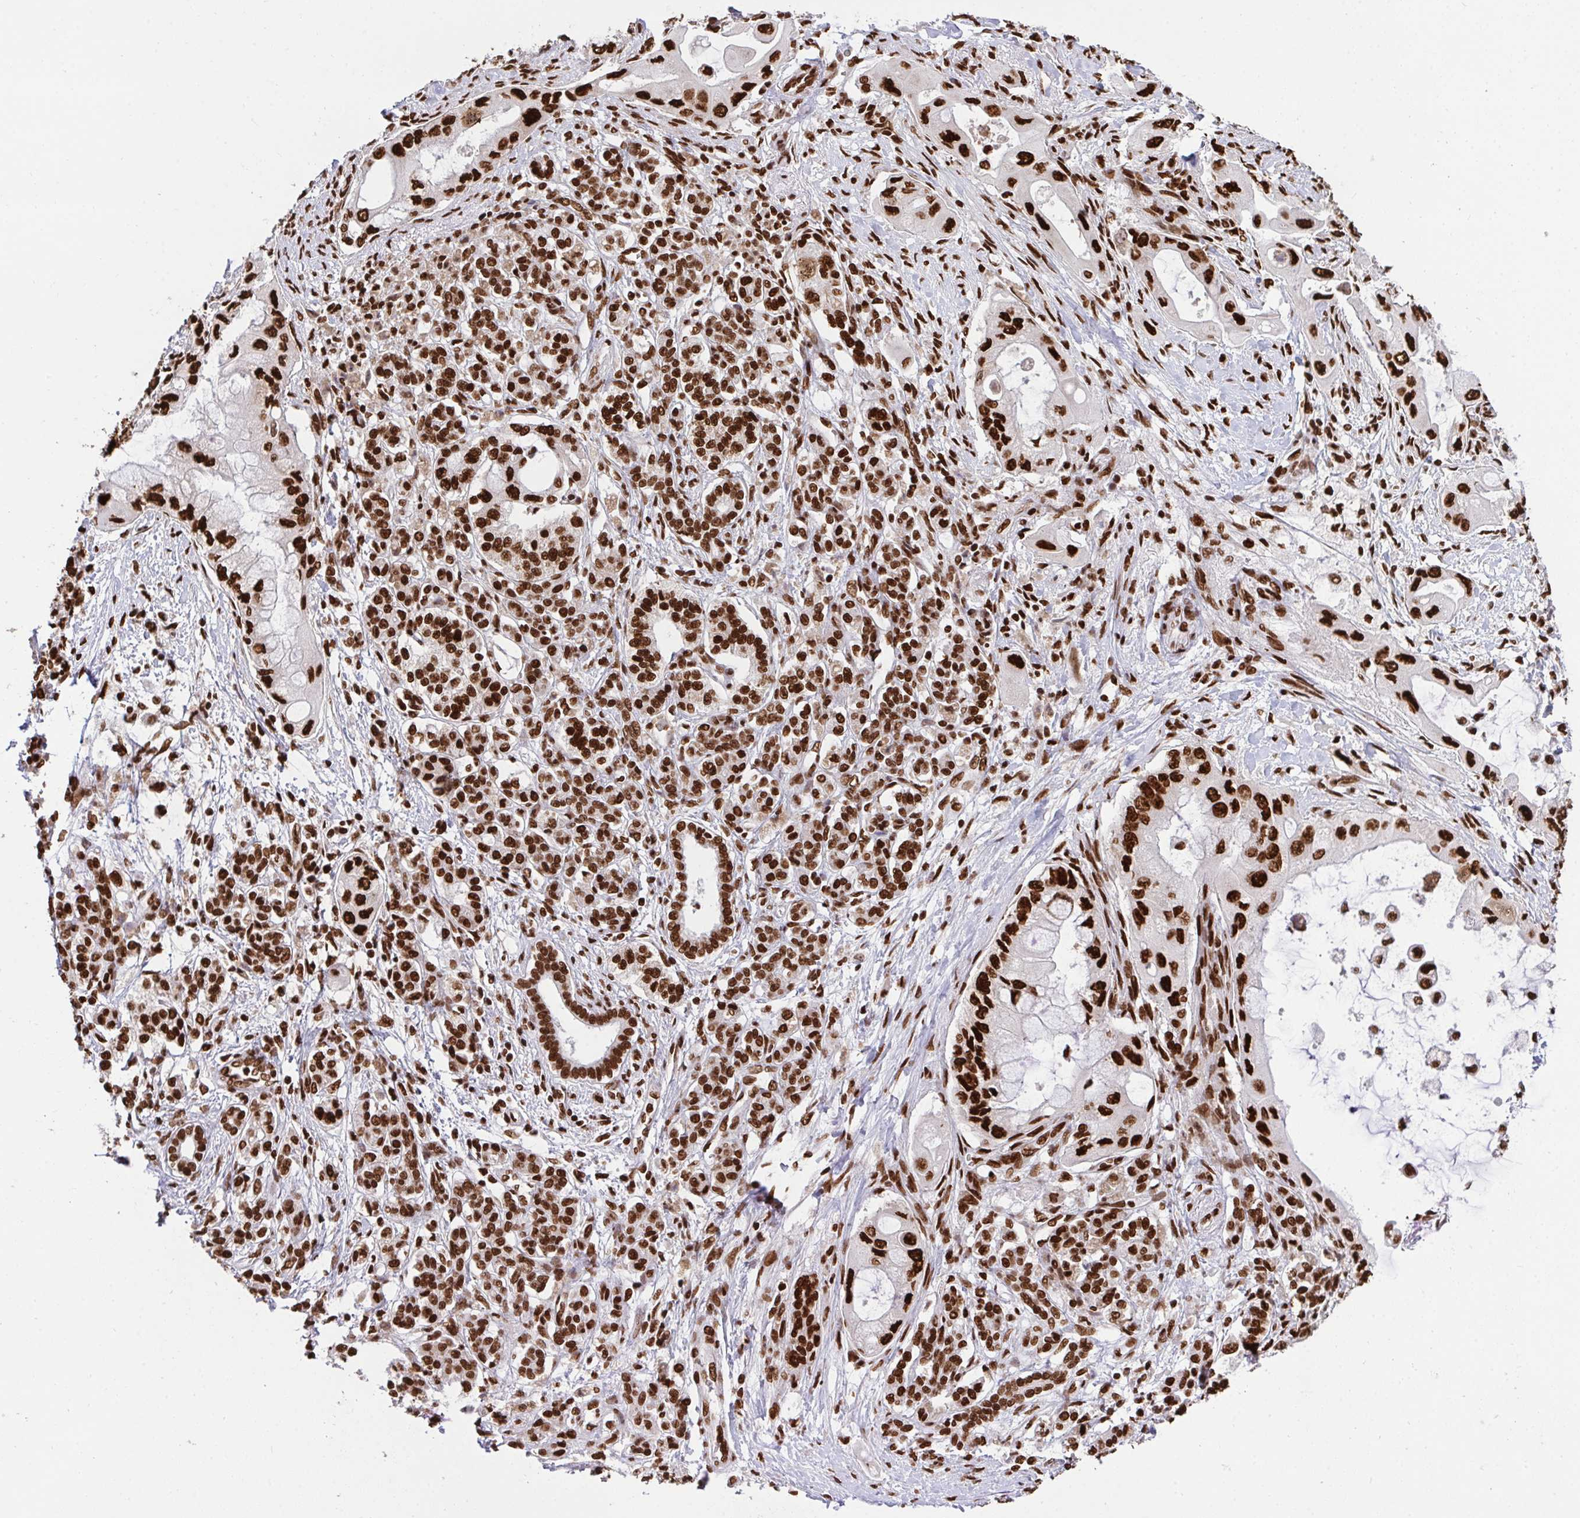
{"staining": {"intensity": "strong", "quantity": ">75%", "location": "nuclear"}, "tissue": "pancreatic cancer", "cell_type": "Tumor cells", "image_type": "cancer", "snomed": [{"axis": "morphology", "description": "Adenocarcinoma, NOS"}, {"axis": "topography", "description": "Pancreas"}], "caption": "Immunohistochemistry (IHC) micrograph of neoplastic tissue: human pancreatic cancer (adenocarcinoma) stained using IHC displays high levels of strong protein expression localized specifically in the nuclear of tumor cells, appearing as a nuclear brown color.", "gene": "HNRNPL", "patient": {"sex": "male", "age": 57}}